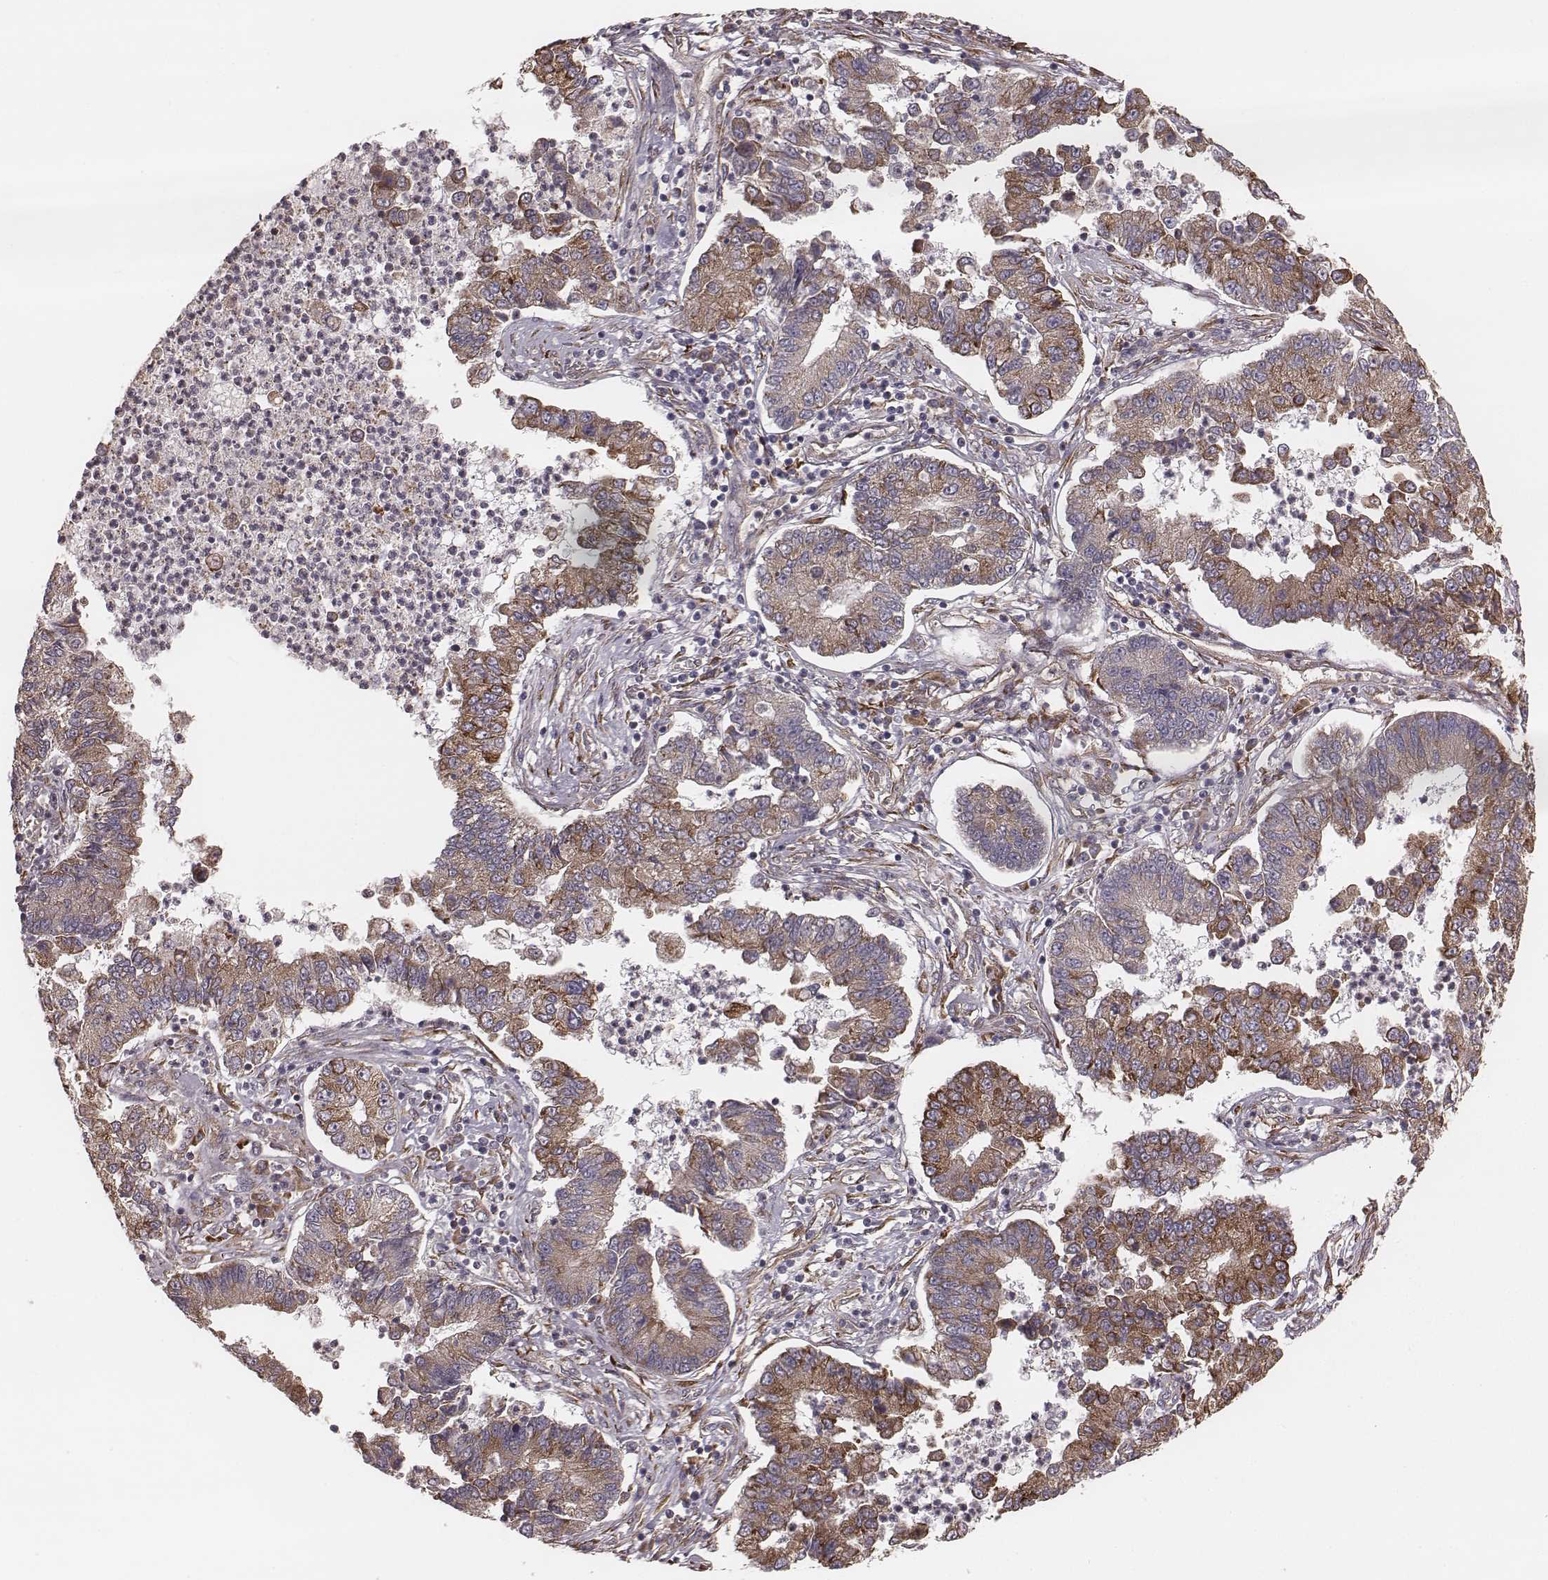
{"staining": {"intensity": "moderate", "quantity": ">75%", "location": "cytoplasmic/membranous"}, "tissue": "lung cancer", "cell_type": "Tumor cells", "image_type": "cancer", "snomed": [{"axis": "morphology", "description": "Adenocarcinoma, NOS"}, {"axis": "topography", "description": "Lung"}], "caption": "Lung cancer stained with a brown dye demonstrates moderate cytoplasmic/membranous positive positivity in approximately >75% of tumor cells.", "gene": "PALMD", "patient": {"sex": "female", "age": 57}}